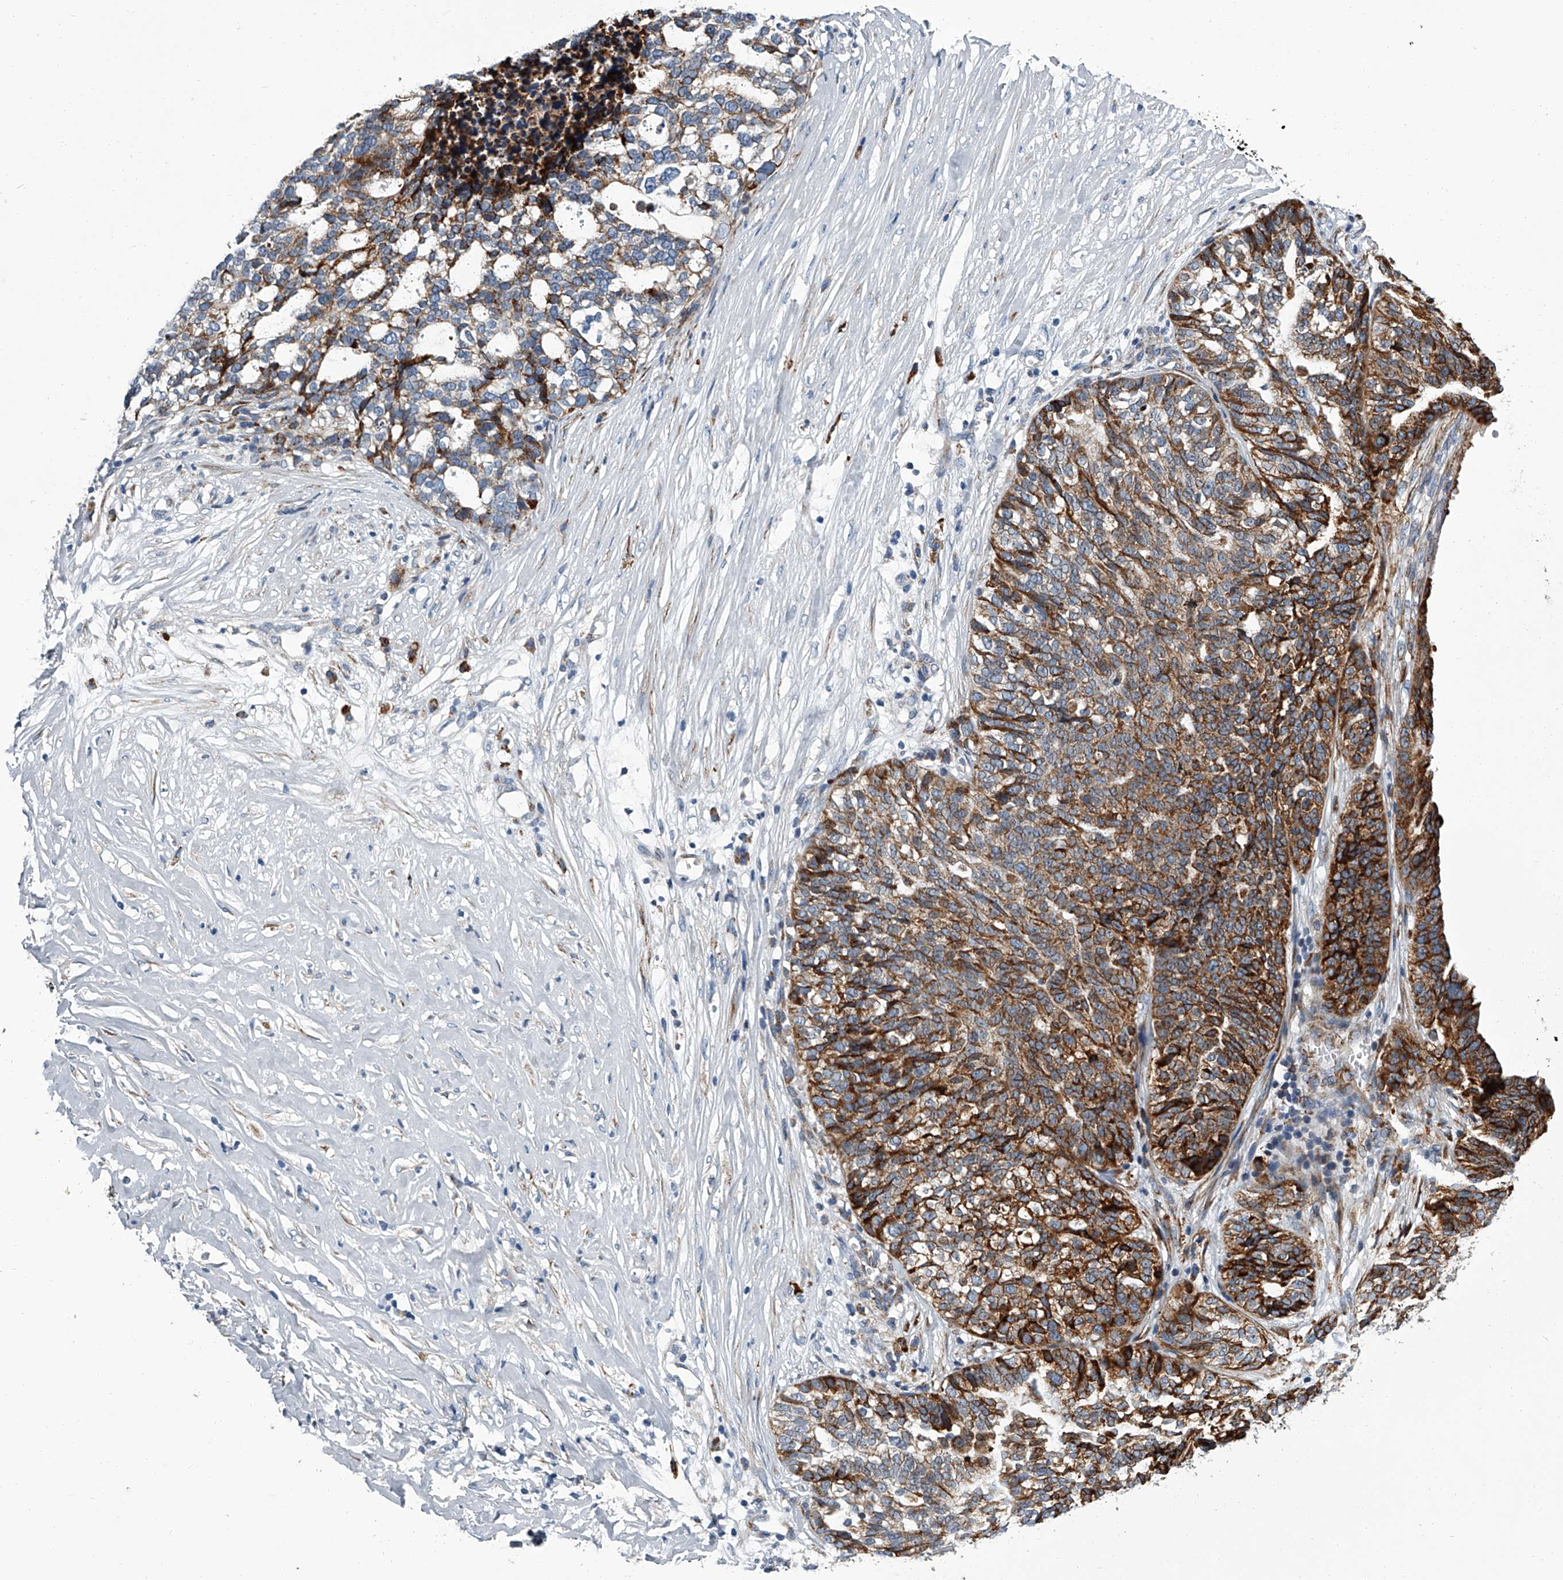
{"staining": {"intensity": "moderate", "quantity": ">75%", "location": "cytoplasmic/membranous"}, "tissue": "ovarian cancer", "cell_type": "Tumor cells", "image_type": "cancer", "snomed": [{"axis": "morphology", "description": "Cystadenocarcinoma, serous, NOS"}, {"axis": "topography", "description": "Ovary"}], "caption": "Immunohistochemistry (IHC) (DAB) staining of human ovarian cancer reveals moderate cytoplasmic/membranous protein expression in approximately >75% of tumor cells.", "gene": "TMEM63C", "patient": {"sex": "female", "age": 59}}